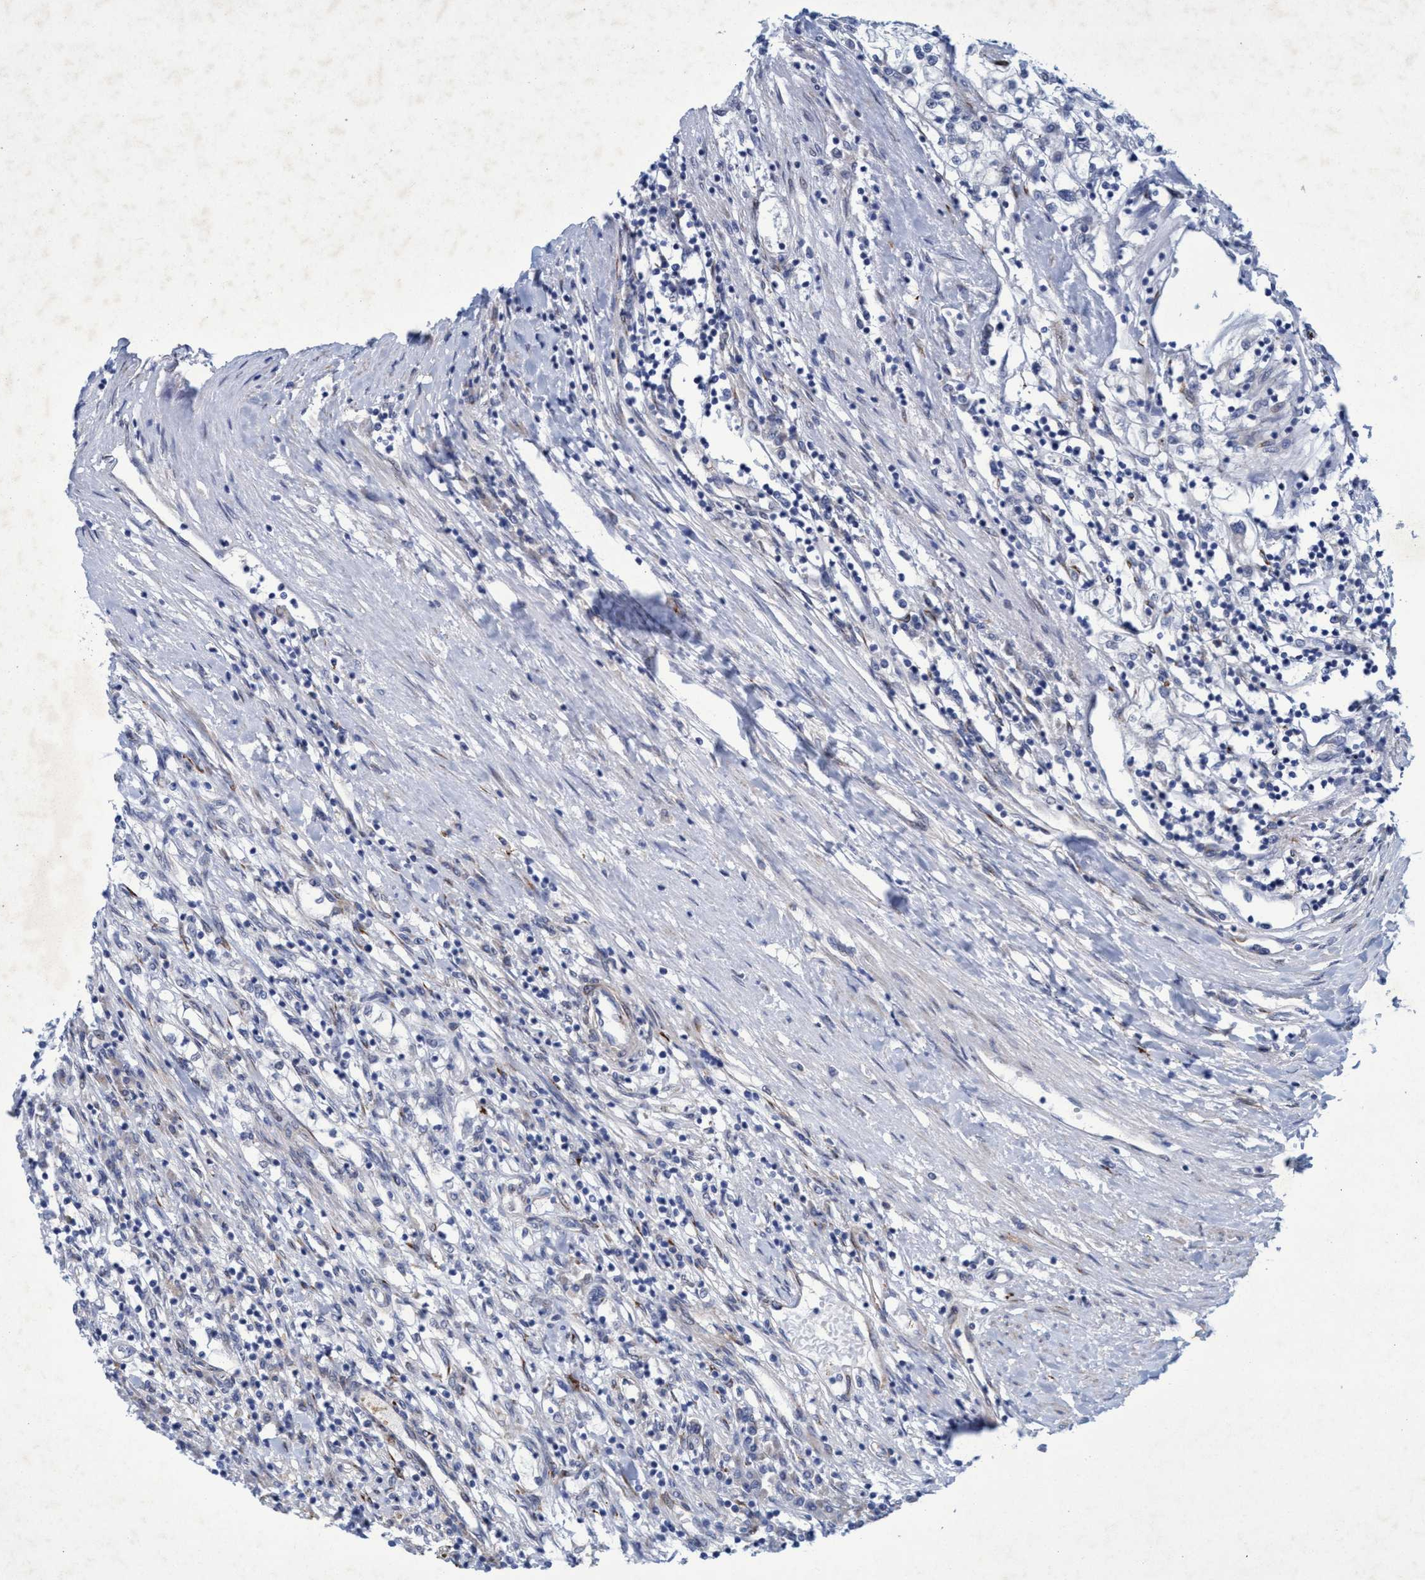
{"staining": {"intensity": "negative", "quantity": "none", "location": "none"}, "tissue": "renal cancer", "cell_type": "Tumor cells", "image_type": "cancer", "snomed": [{"axis": "morphology", "description": "Adenocarcinoma, NOS"}, {"axis": "topography", "description": "Kidney"}], "caption": "This is a histopathology image of immunohistochemistry (IHC) staining of adenocarcinoma (renal), which shows no staining in tumor cells.", "gene": "SLC43A2", "patient": {"sex": "male", "age": 68}}